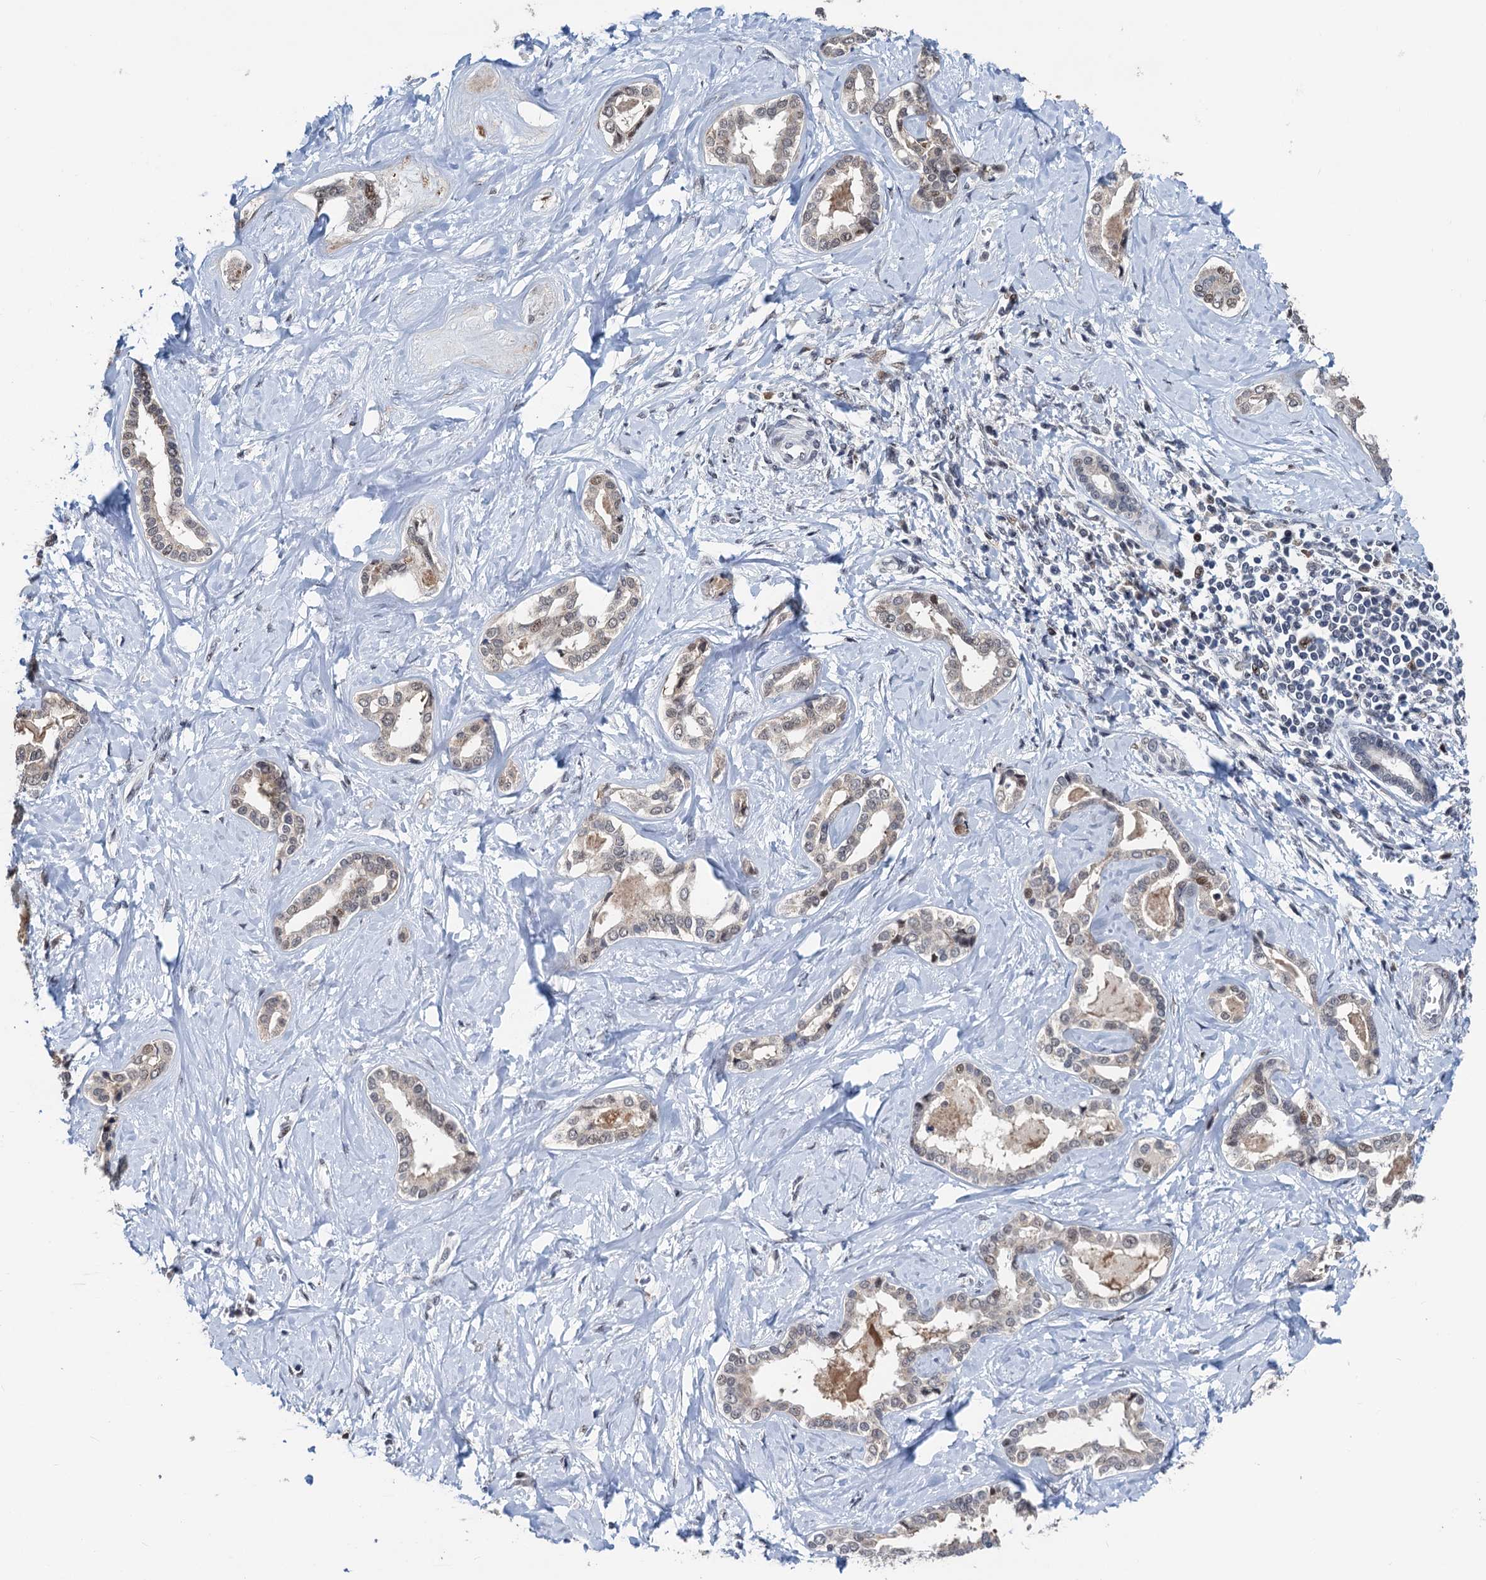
{"staining": {"intensity": "weak", "quantity": "<25%", "location": "nuclear"}, "tissue": "liver cancer", "cell_type": "Tumor cells", "image_type": "cancer", "snomed": [{"axis": "morphology", "description": "Cholangiocarcinoma"}, {"axis": "topography", "description": "Liver"}], "caption": "Tumor cells are negative for brown protein staining in liver cancer (cholangiocarcinoma). (Immunohistochemistry, brightfield microscopy, high magnification).", "gene": "FAM222A", "patient": {"sex": "female", "age": 77}}